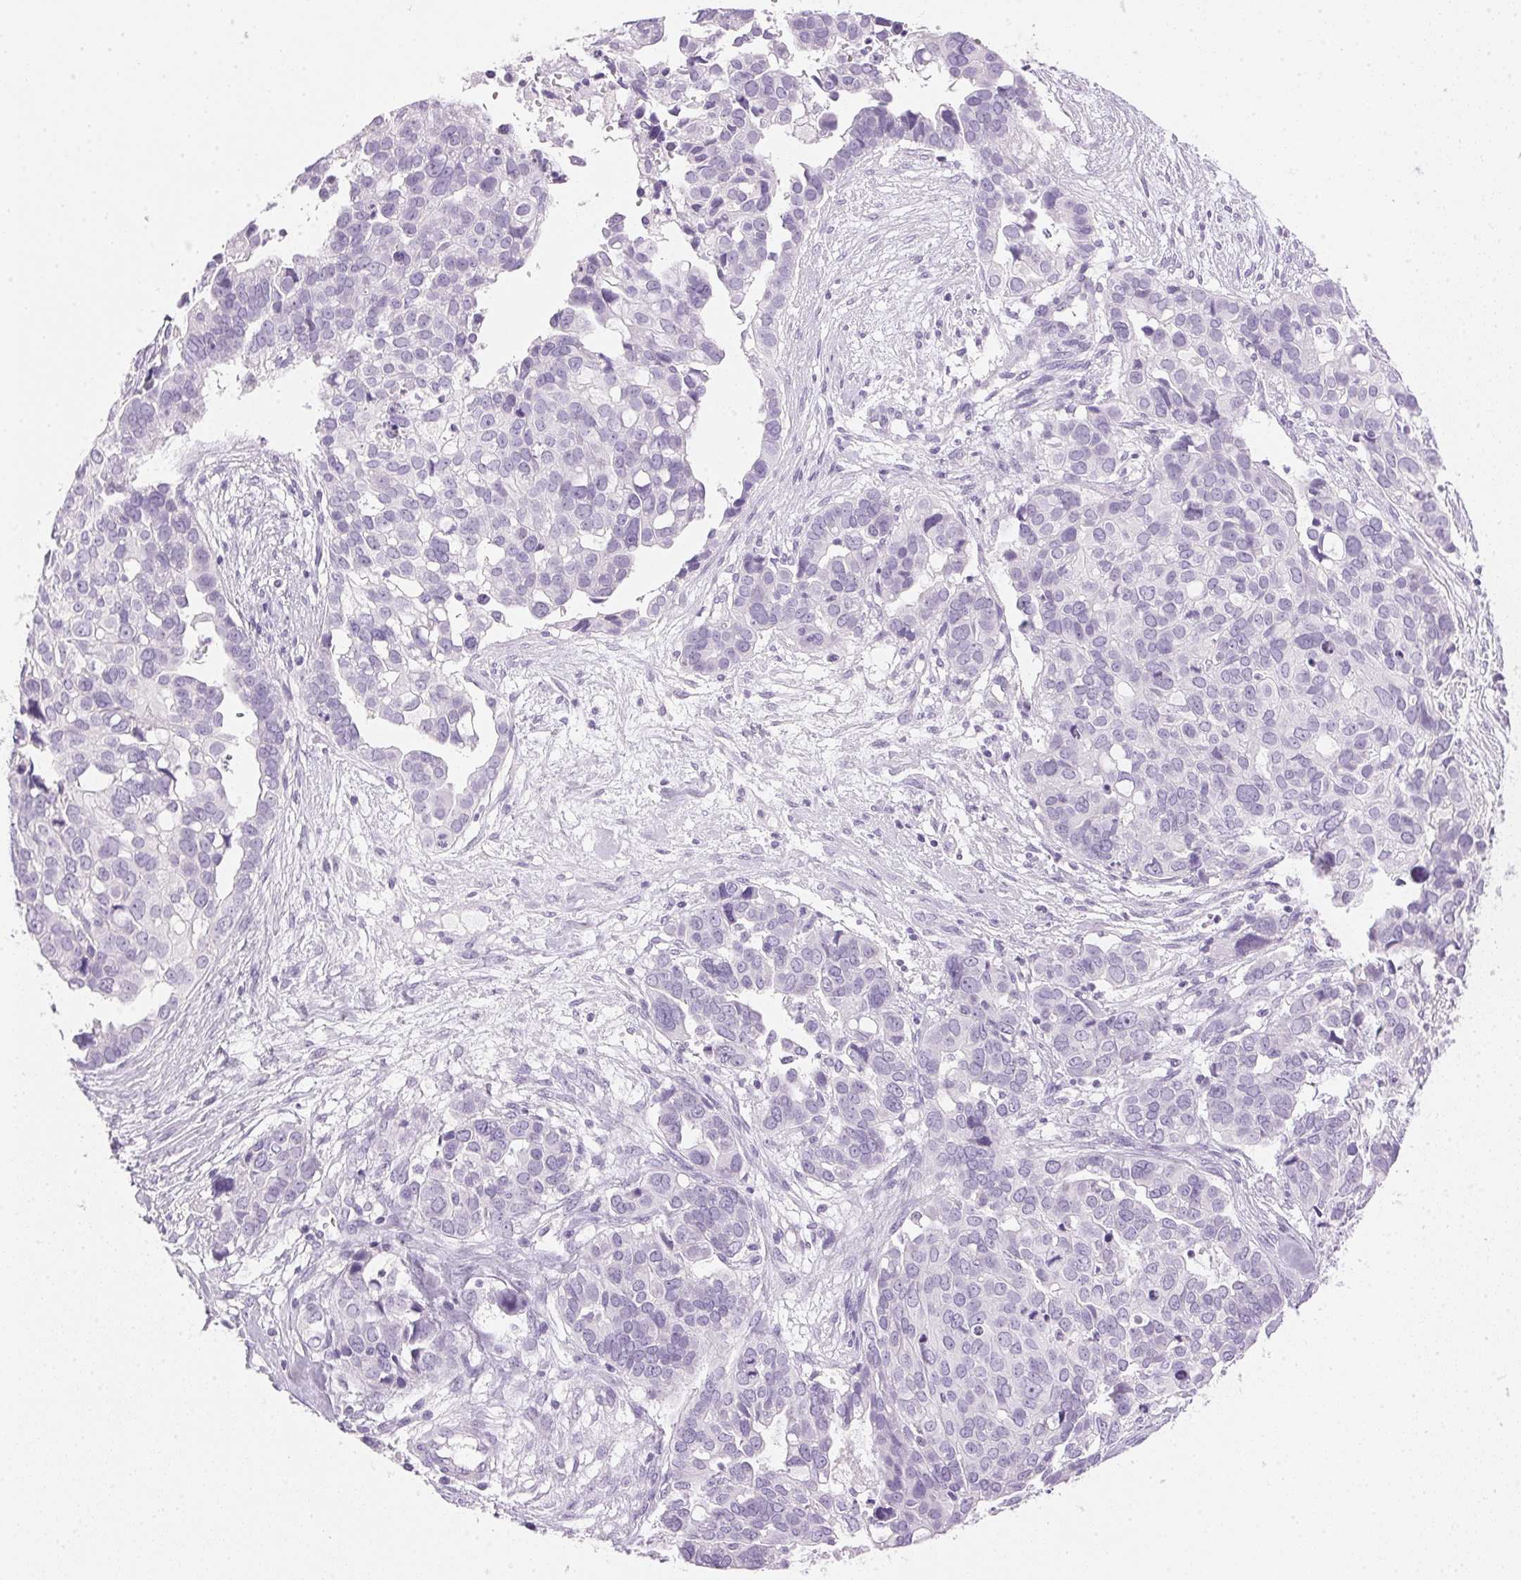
{"staining": {"intensity": "negative", "quantity": "none", "location": "none"}, "tissue": "ovarian cancer", "cell_type": "Tumor cells", "image_type": "cancer", "snomed": [{"axis": "morphology", "description": "Carcinoma, endometroid"}, {"axis": "topography", "description": "Ovary"}], "caption": "Photomicrograph shows no protein positivity in tumor cells of ovarian cancer tissue.", "gene": "IGFBP1", "patient": {"sex": "female", "age": 78}}